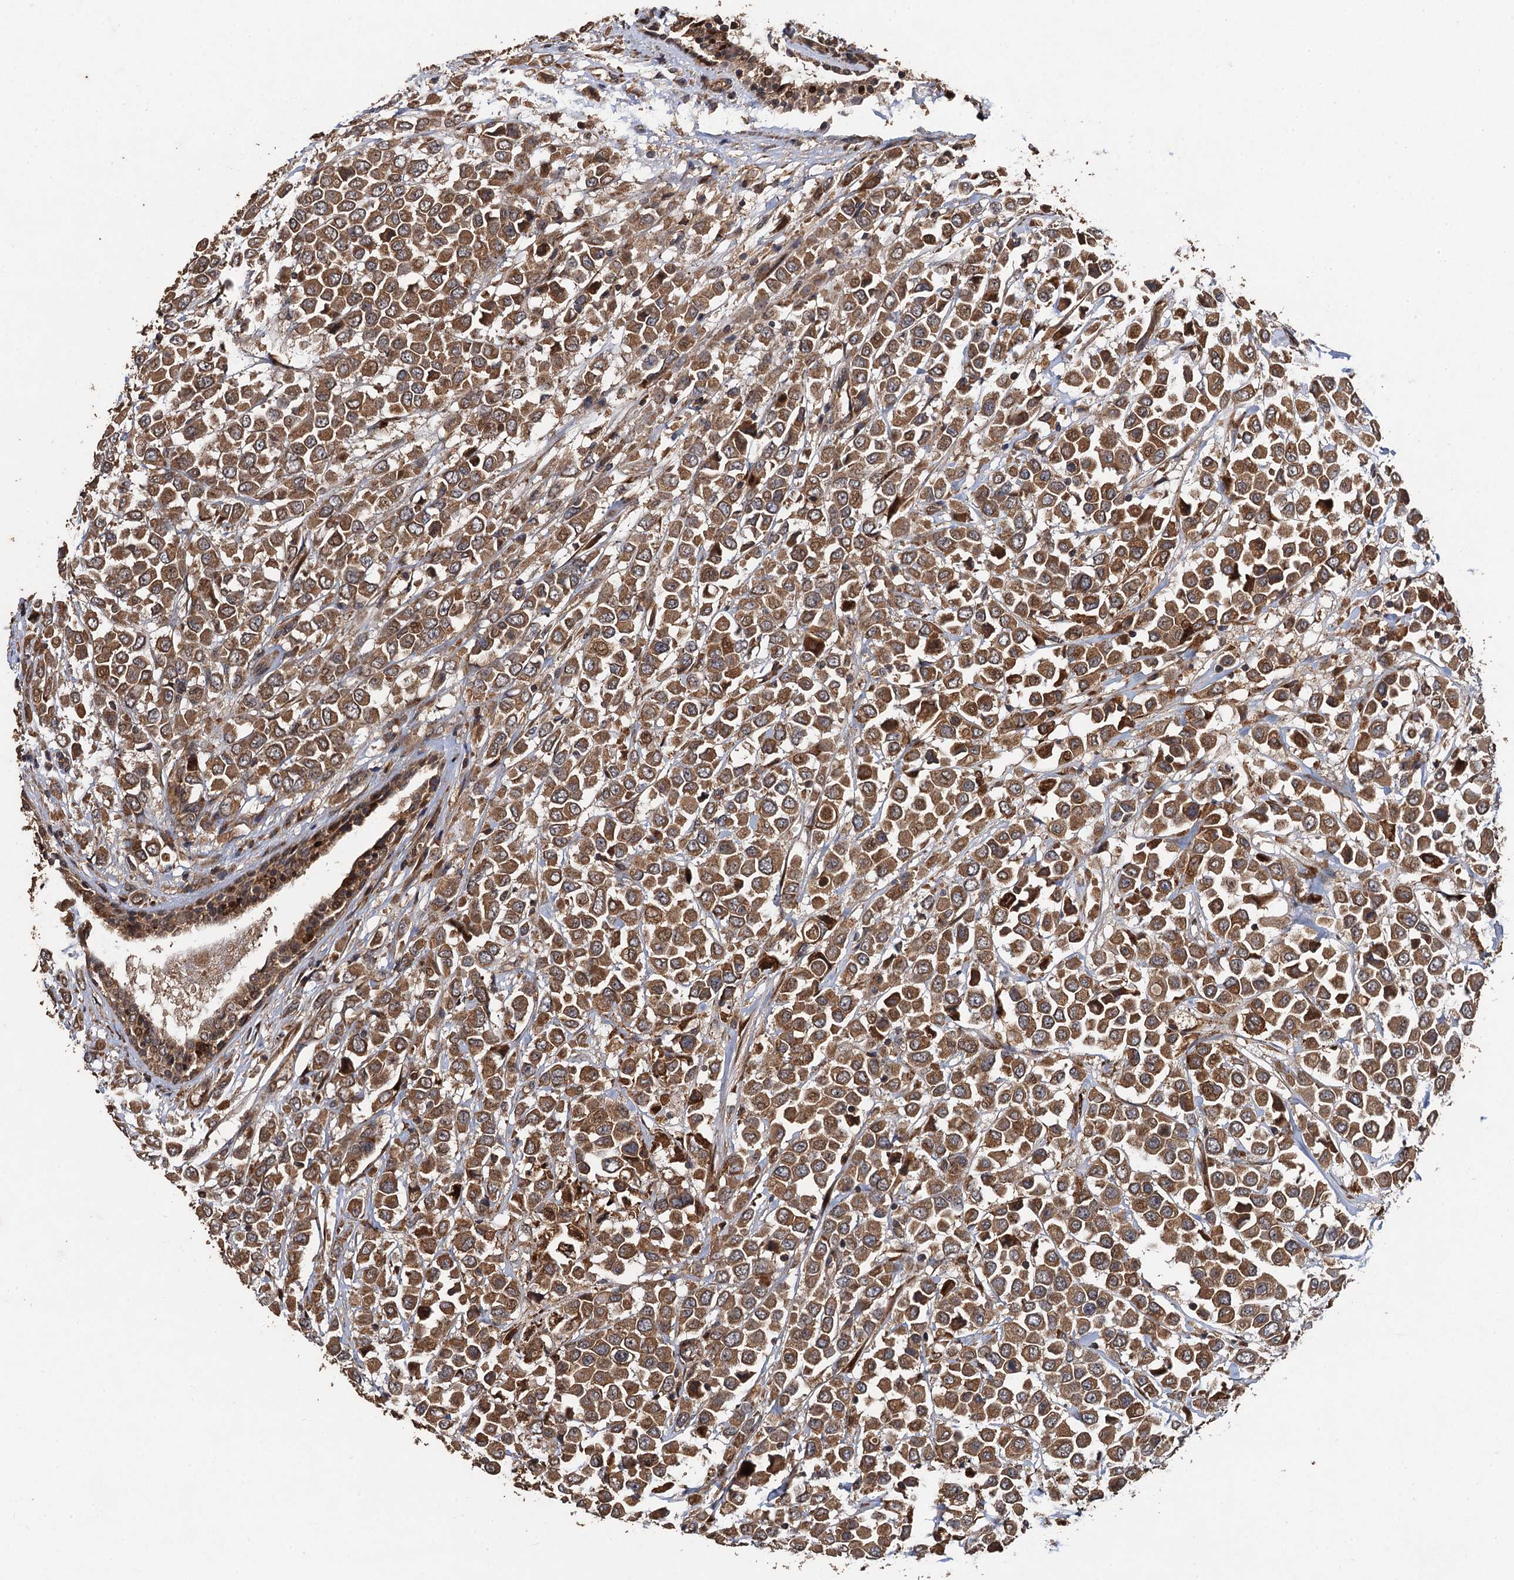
{"staining": {"intensity": "strong", "quantity": ">75%", "location": "cytoplasmic/membranous"}, "tissue": "breast cancer", "cell_type": "Tumor cells", "image_type": "cancer", "snomed": [{"axis": "morphology", "description": "Duct carcinoma"}, {"axis": "topography", "description": "Breast"}], "caption": "Immunohistochemistry (IHC) histopathology image of breast intraductal carcinoma stained for a protein (brown), which reveals high levels of strong cytoplasmic/membranous staining in approximately >75% of tumor cells.", "gene": "TMEM39B", "patient": {"sex": "female", "age": 61}}